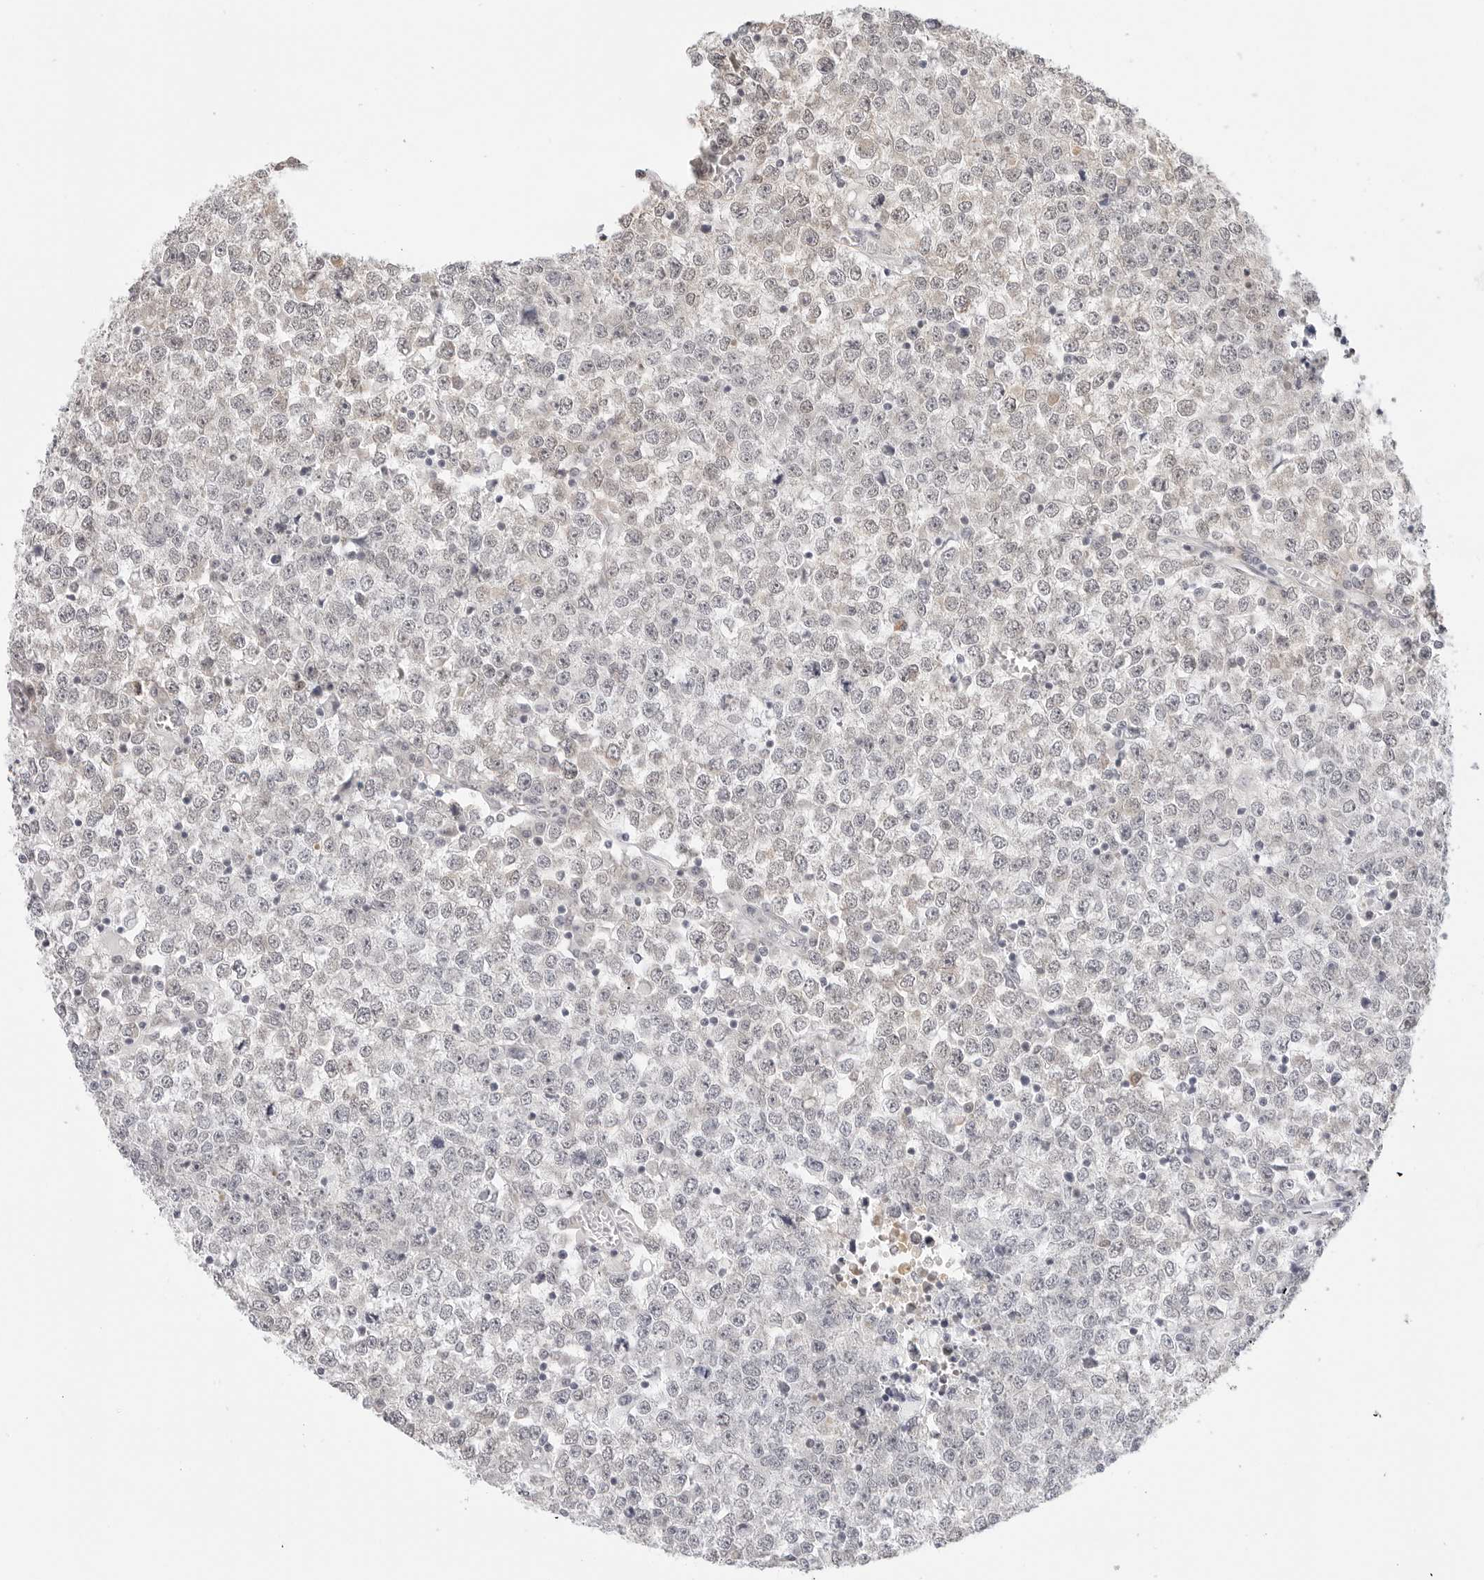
{"staining": {"intensity": "negative", "quantity": "none", "location": "none"}, "tissue": "testis cancer", "cell_type": "Tumor cells", "image_type": "cancer", "snomed": [{"axis": "morphology", "description": "Seminoma, NOS"}, {"axis": "topography", "description": "Testis"}], "caption": "The immunohistochemistry photomicrograph has no significant expression in tumor cells of testis seminoma tissue.", "gene": "TCP1", "patient": {"sex": "male", "age": 65}}